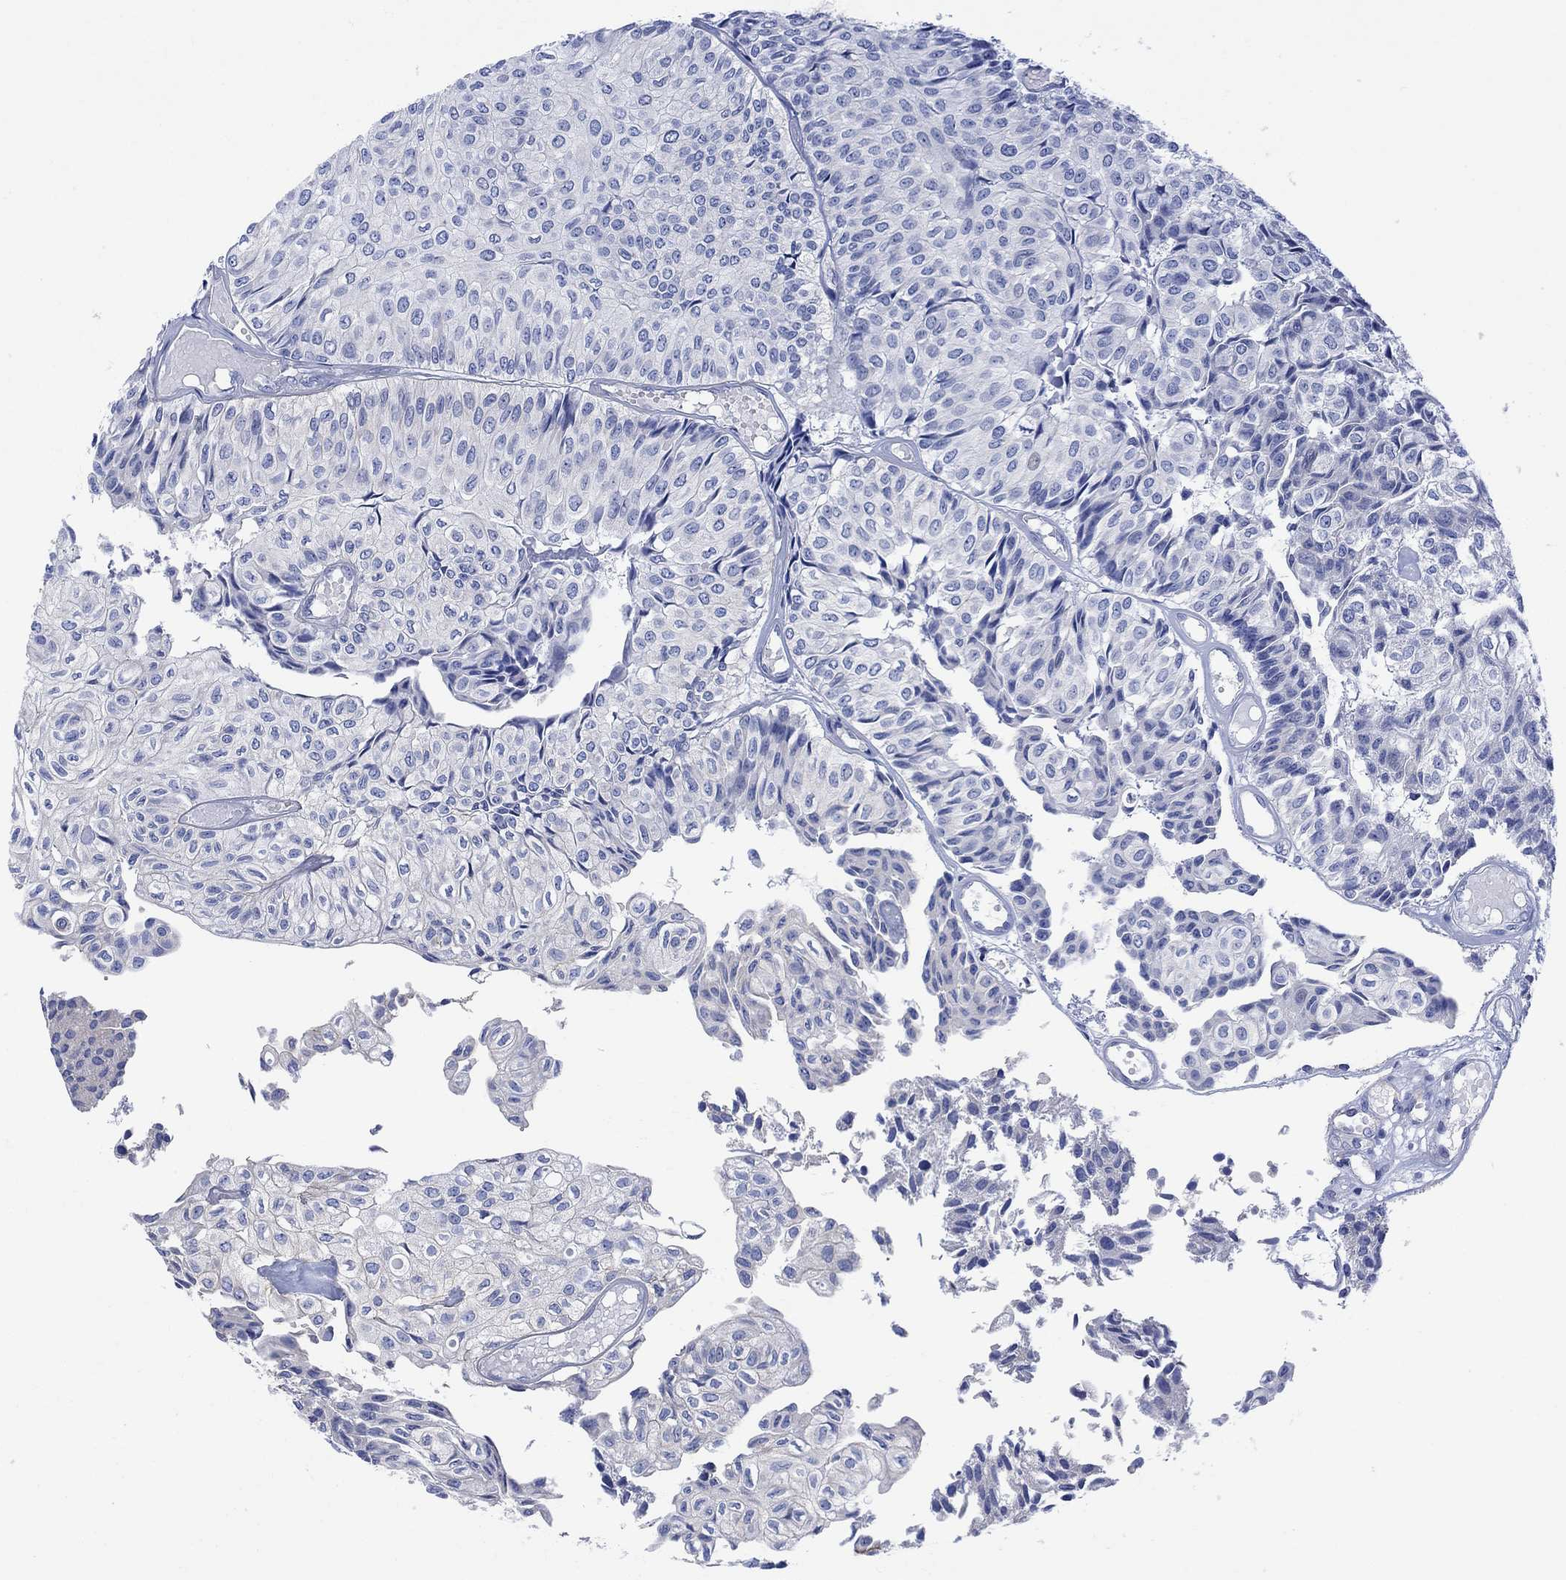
{"staining": {"intensity": "negative", "quantity": "none", "location": "none"}, "tissue": "urothelial cancer", "cell_type": "Tumor cells", "image_type": "cancer", "snomed": [{"axis": "morphology", "description": "Urothelial carcinoma, Low grade"}, {"axis": "topography", "description": "Urinary bladder"}], "caption": "Immunohistochemistry (IHC) image of neoplastic tissue: urothelial cancer stained with DAB exhibits no significant protein staining in tumor cells. (Stains: DAB IHC with hematoxylin counter stain, Microscopy: brightfield microscopy at high magnification).", "gene": "GBP5", "patient": {"sex": "male", "age": 89}}